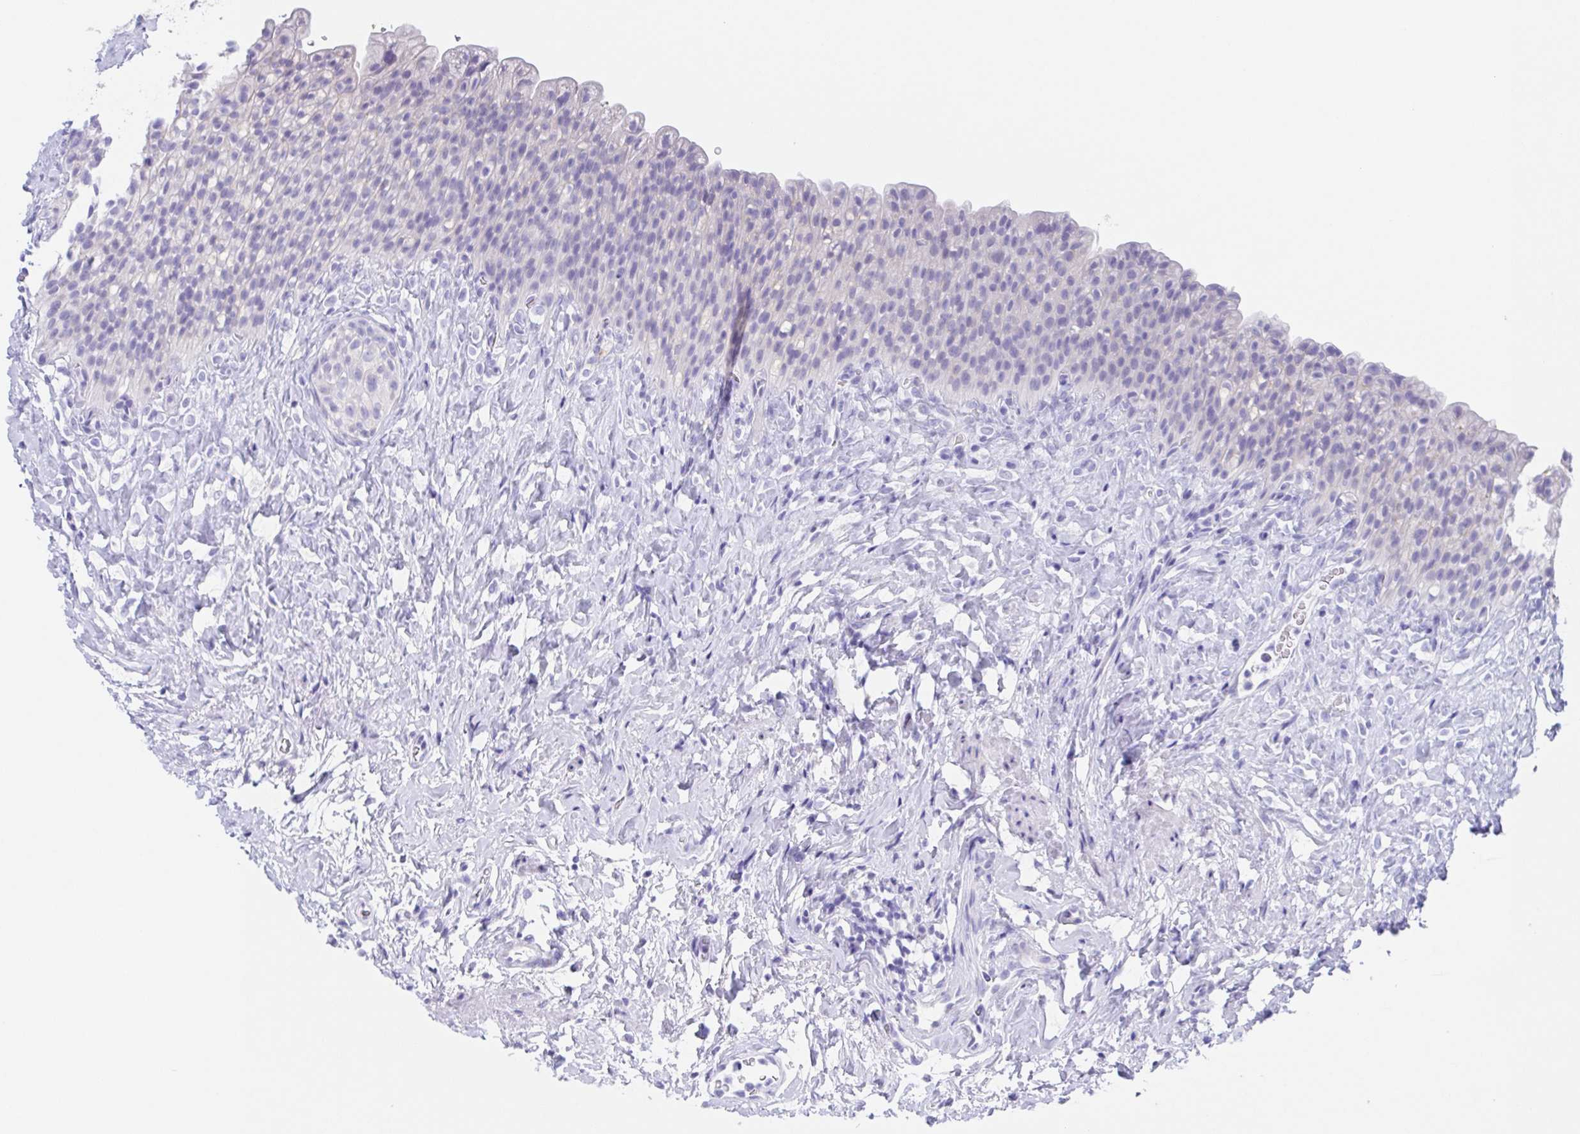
{"staining": {"intensity": "negative", "quantity": "none", "location": "none"}, "tissue": "urinary bladder", "cell_type": "Urothelial cells", "image_type": "normal", "snomed": [{"axis": "morphology", "description": "Normal tissue, NOS"}, {"axis": "topography", "description": "Urinary bladder"}, {"axis": "topography", "description": "Prostate"}], "caption": "IHC of normal human urinary bladder demonstrates no staining in urothelial cells.", "gene": "SCG3", "patient": {"sex": "male", "age": 76}}